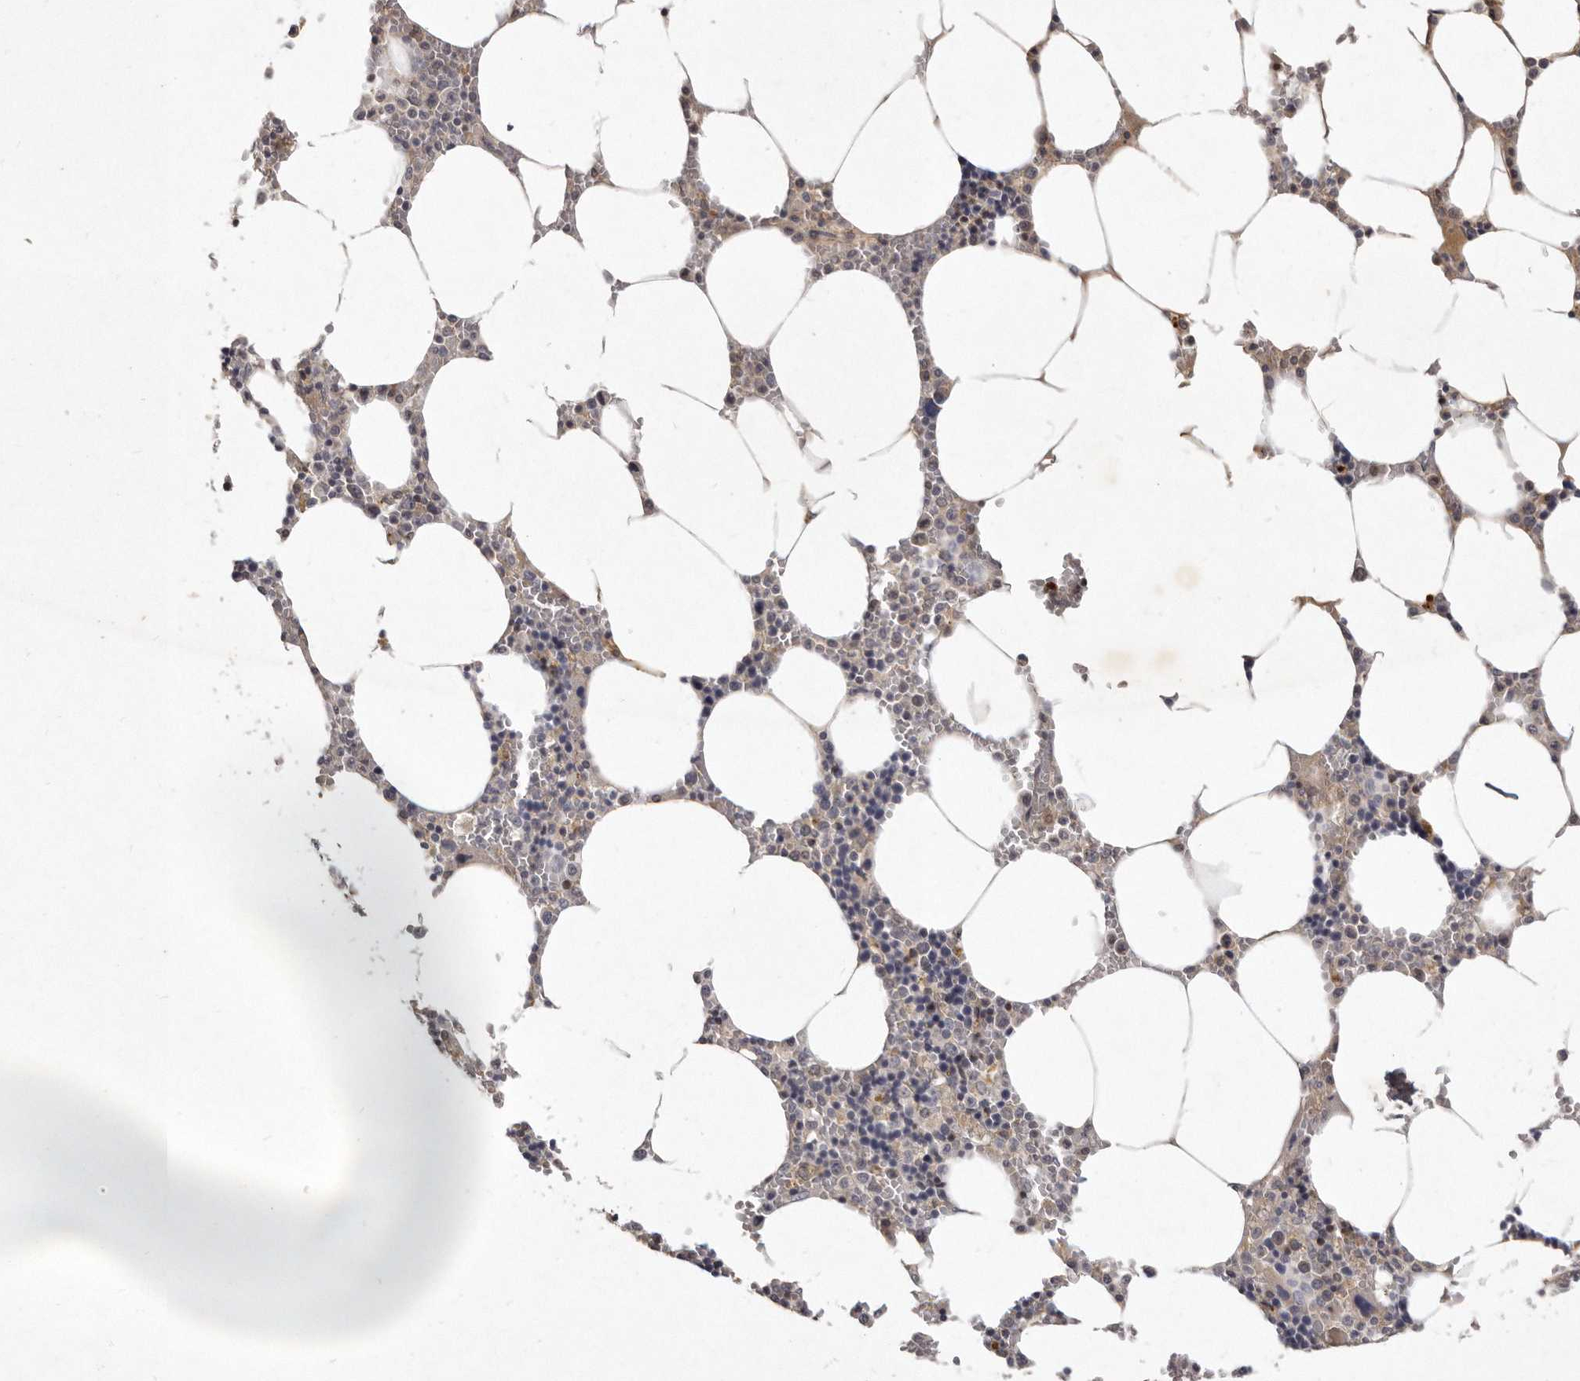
{"staining": {"intensity": "weak", "quantity": ">75%", "location": "cytoplasmic/membranous"}, "tissue": "bone marrow", "cell_type": "Hematopoietic cells", "image_type": "normal", "snomed": [{"axis": "morphology", "description": "Normal tissue, NOS"}, {"axis": "topography", "description": "Bone marrow"}], "caption": "This photomicrograph shows IHC staining of unremarkable human bone marrow, with low weak cytoplasmic/membranous positivity in about >75% of hematopoietic cells.", "gene": "SLC22A1", "patient": {"sex": "male", "age": 70}}